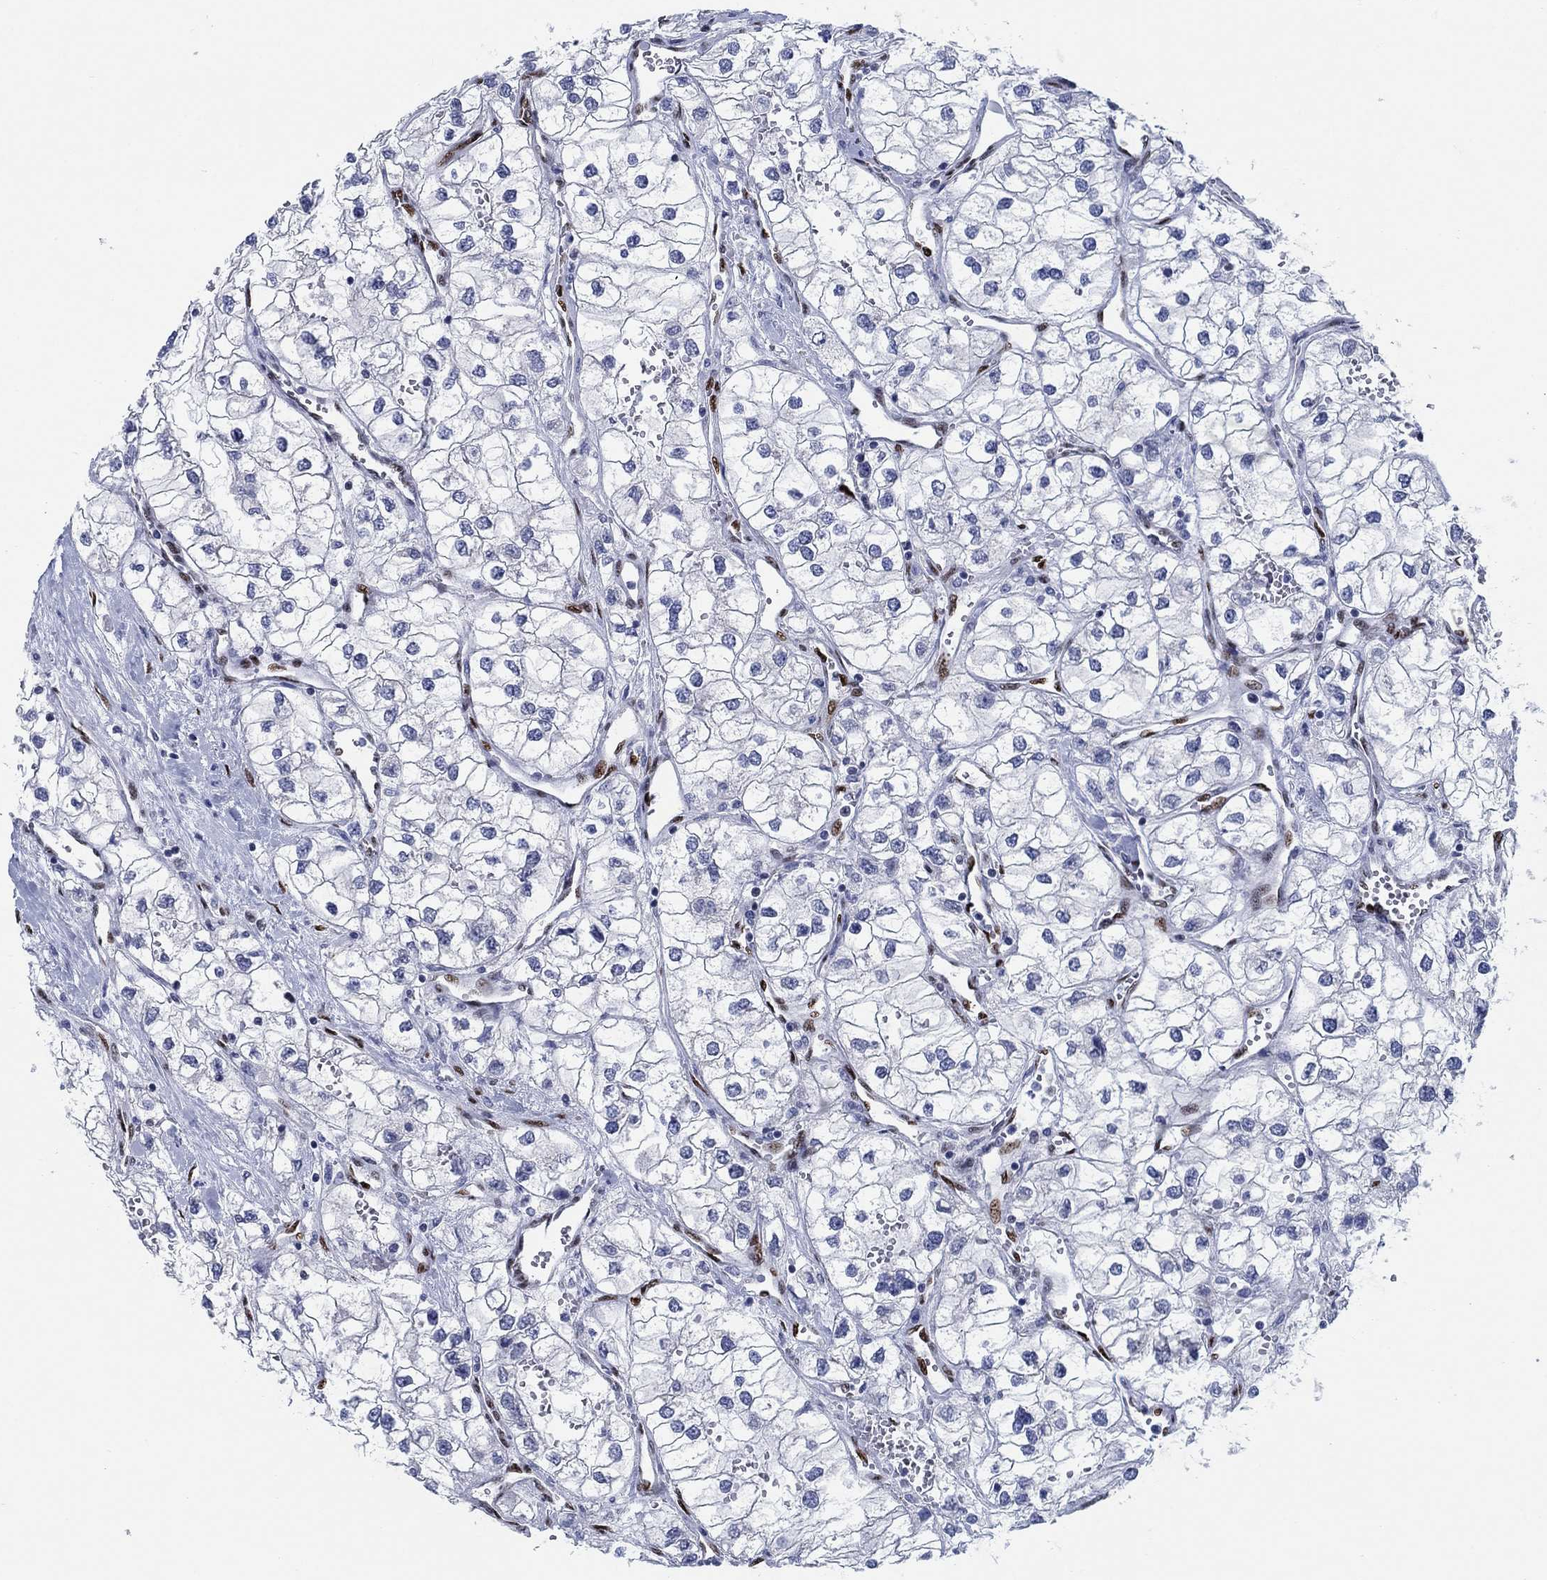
{"staining": {"intensity": "negative", "quantity": "none", "location": "none"}, "tissue": "renal cancer", "cell_type": "Tumor cells", "image_type": "cancer", "snomed": [{"axis": "morphology", "description": "Adenocarcinoma, NOS"}, {"axis": "topography", "description": "Kidney"}], "caption": "This micrograph is of adenocarcinoma (renal) stained with IHC to label a protein in brown with the nuclei are counter-stained blue. There is no positivity in tumor cells.", "gene": "ZEB1", "patient": {"sex": "male", "age": 59}}